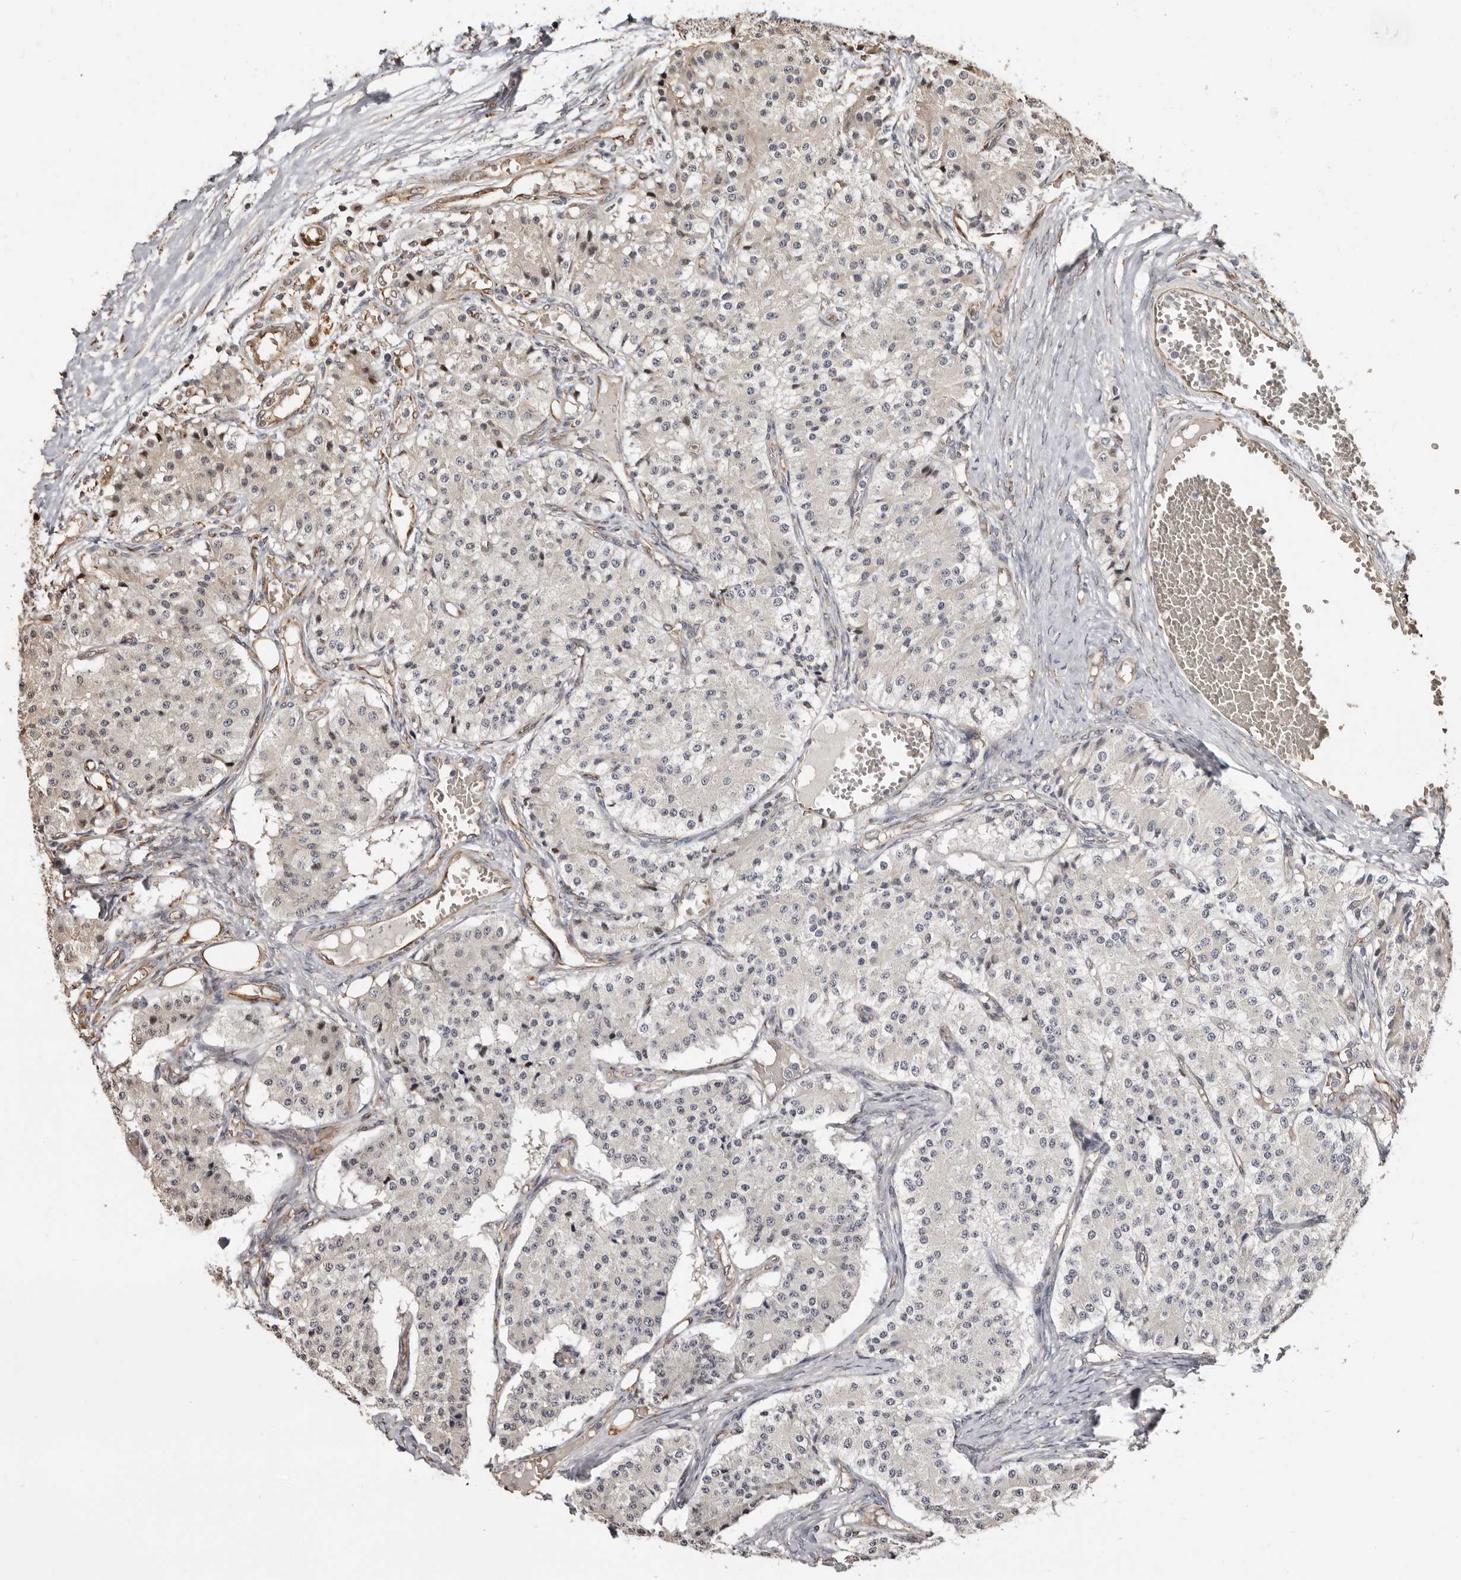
{"staining": {"intensity": "negative", "quantity": "none", "location": "none"}, "tissue": "carcinoid", "cell_type": "Tumor cells", "image_type": "cancer", "snomed": [{"axis": "morphology", "description": "Carcinoid, malignant, NOS"}, {"axis": "topography", "description": "Colon"}], "caption": "Immunohistochemistry (IHC) of malignant carcinoid displays no expression in tumor cells. (Brightfield microscopy of DAB IHC at high magnification).", "gene": "ENTREP1", "patient": {"sex": "female", "age": 52}}